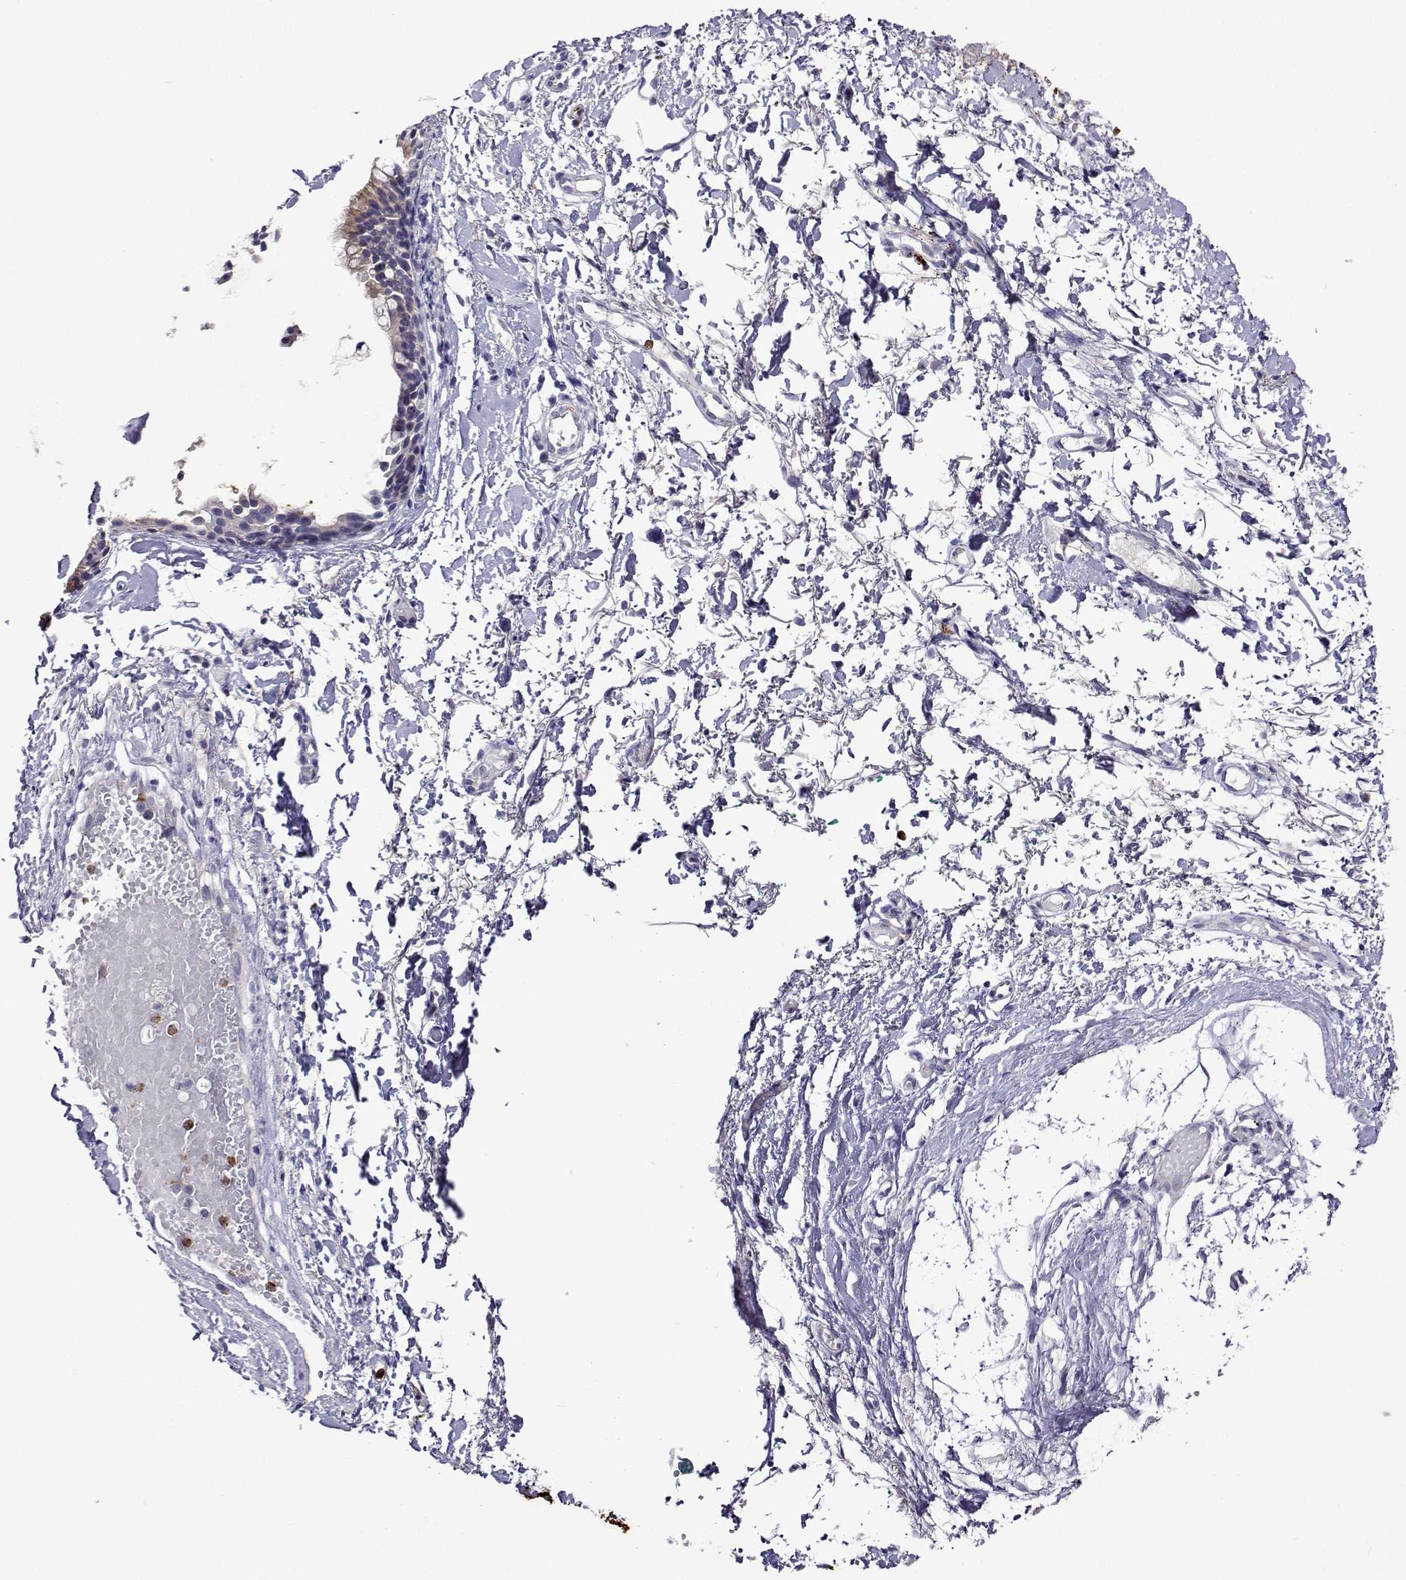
{"staining": {"intensity": "weak", "quantity": "<25%", "location": "cytoplasmic/membranous"}, "tissue": "nasopharynx", "cell_type": "Respiratory epithelial cells", "image_type": "normal", "snomed": [{"axis": "morphology", "description": "Normal tissue, NOS"}, {"axis": "morphology", "description": "Basal cell carcinoma"}, {"axis": "topography", "description": "Cartilage tissue"}, {"axis": "topography", "description": "Nasopharynx"}, {"axis": "topography", "description": "Oral tissue"}], "caption": "IHC of normal nasopharynx exhibits no positivity in respiratory epithelial cells.", "gene": "SULT2A1", "patient": {"sex": "female", "age": 77}}